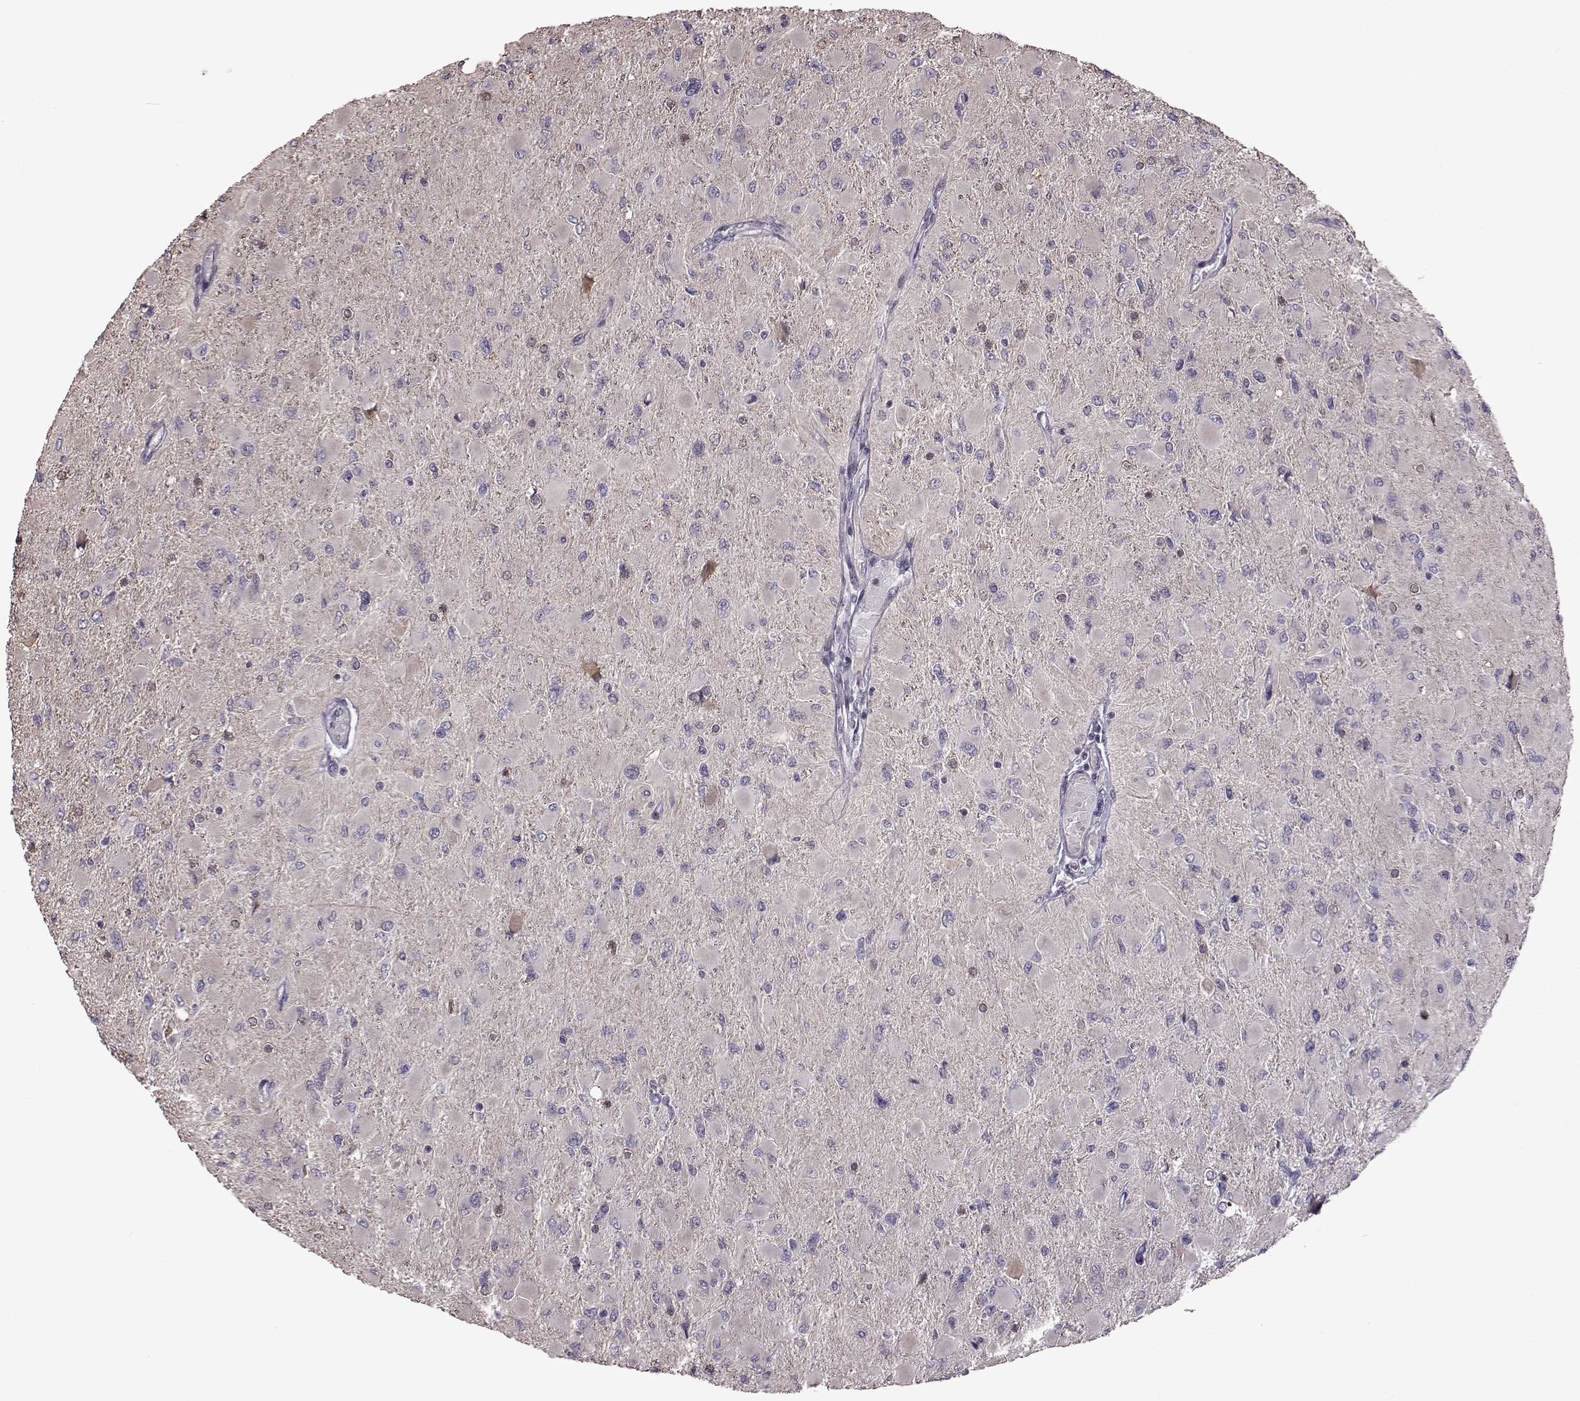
{"staining": {"intensity": "negative", "quantity": "none", "location": "none"}, "tissue": "glioma", "cell_type": "Tumor cells", "image_type": "cancer", "snomed": [{"axis": "morphology", "description": "Glioma, malignant, High grade"}, {"axis": "topography", "description": "Cerebral cortex"}], "caption": "The image demonstrates no staining of tumor cells in high-grade glioma (malignant).", "gene": "GAL", "patient": {"sex": "female", "age": 36}}